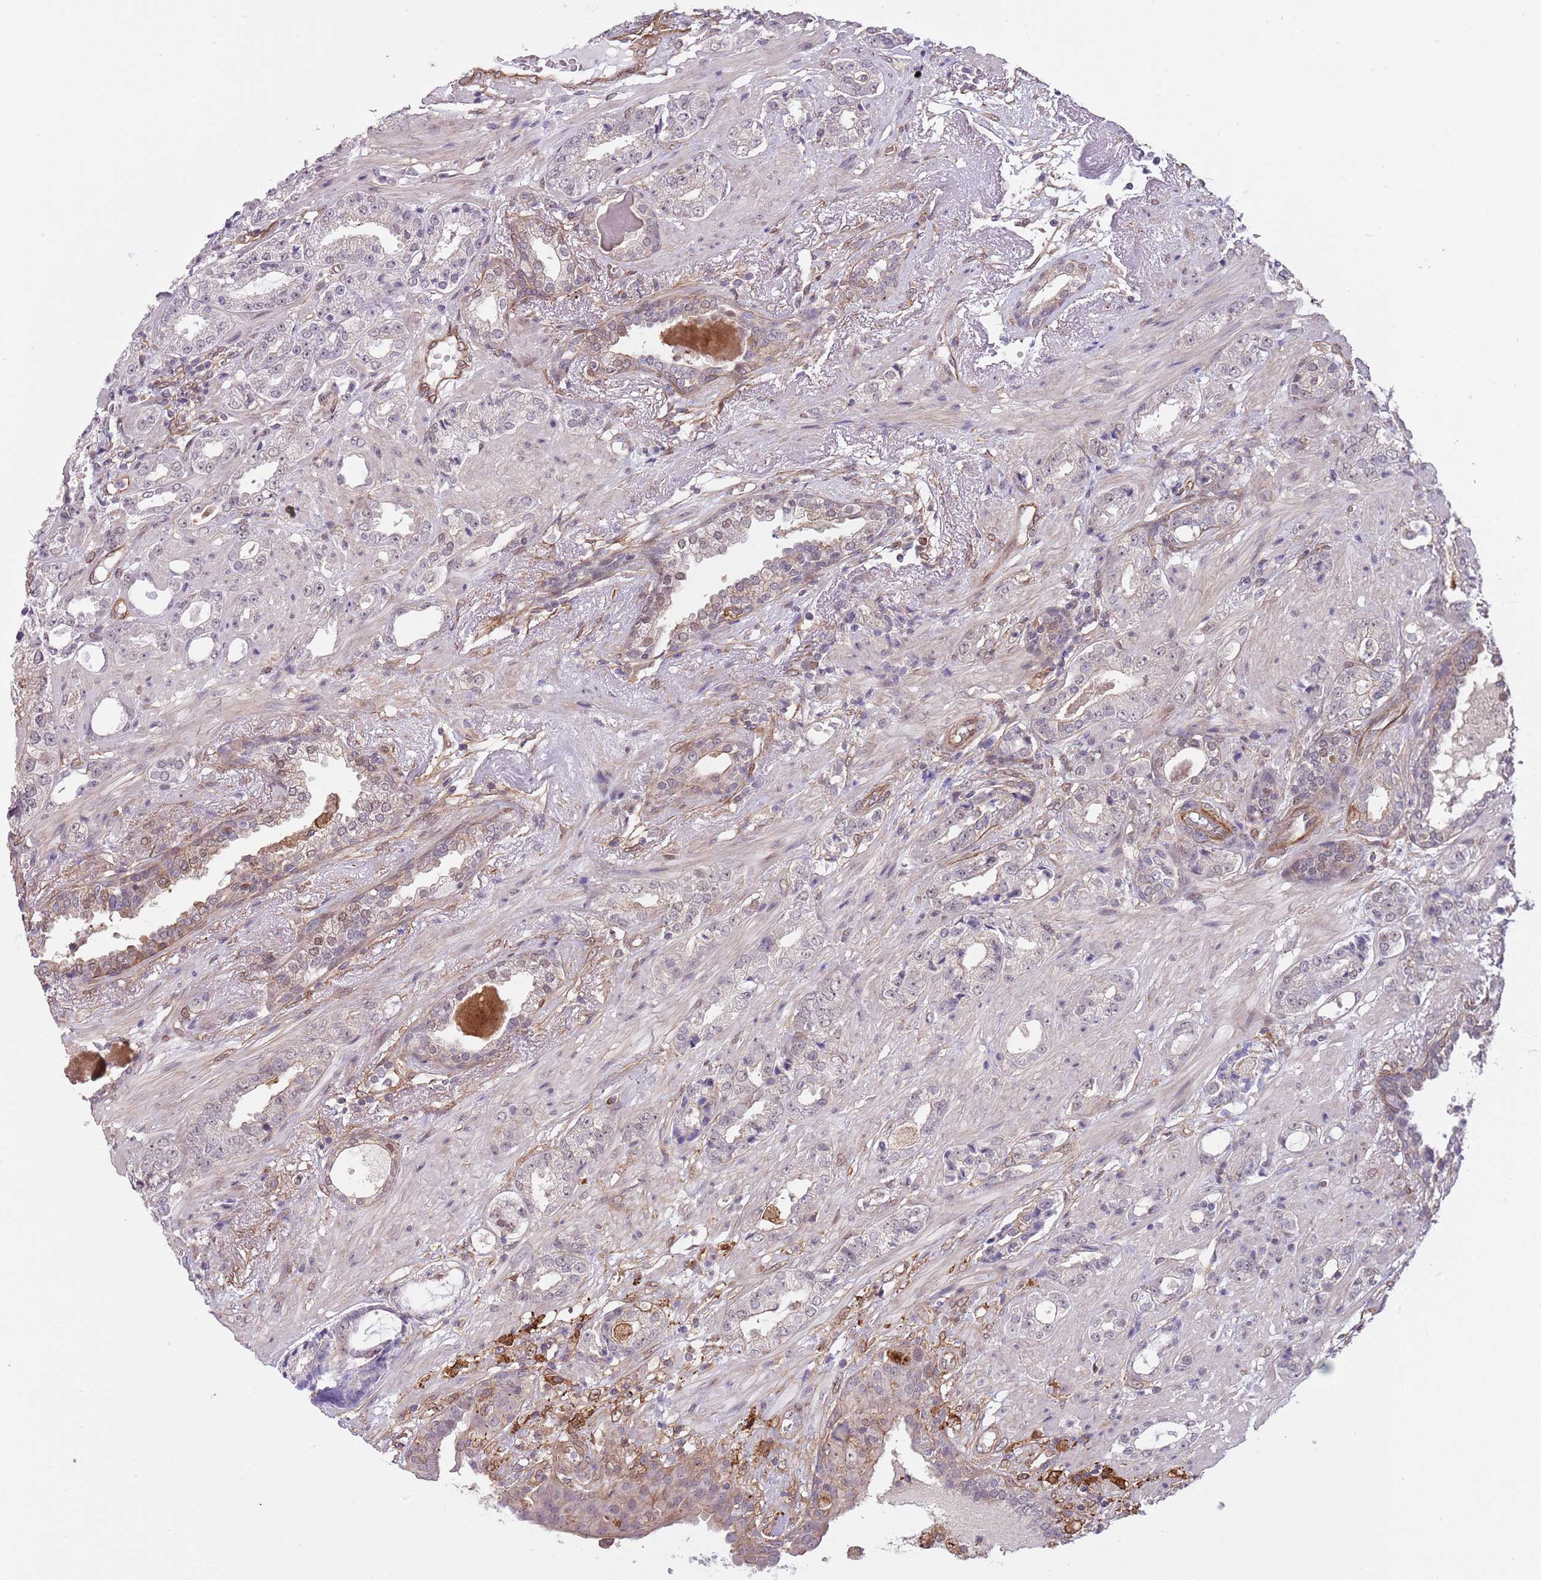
{"staining": {"intensity": "negative", "quantity": "none", "location": "none"}, "tissue": "prostate cancer", "cell_type": "Tumor cells", "image_type": "cancer", "snomed": [{"axis": "morphology", "description": "Adenocarcinoma, High grade"}, {"axis": "topography", "description": "Prostate"}], "caption": "A high-resolution photomicrograph shows IHC staining of prostate adenocarcinoma (high-grade), which displays no significant expression in tumor cells.", "gene": "CREBZF", "patient": {"sex": "male", "age": 71}}